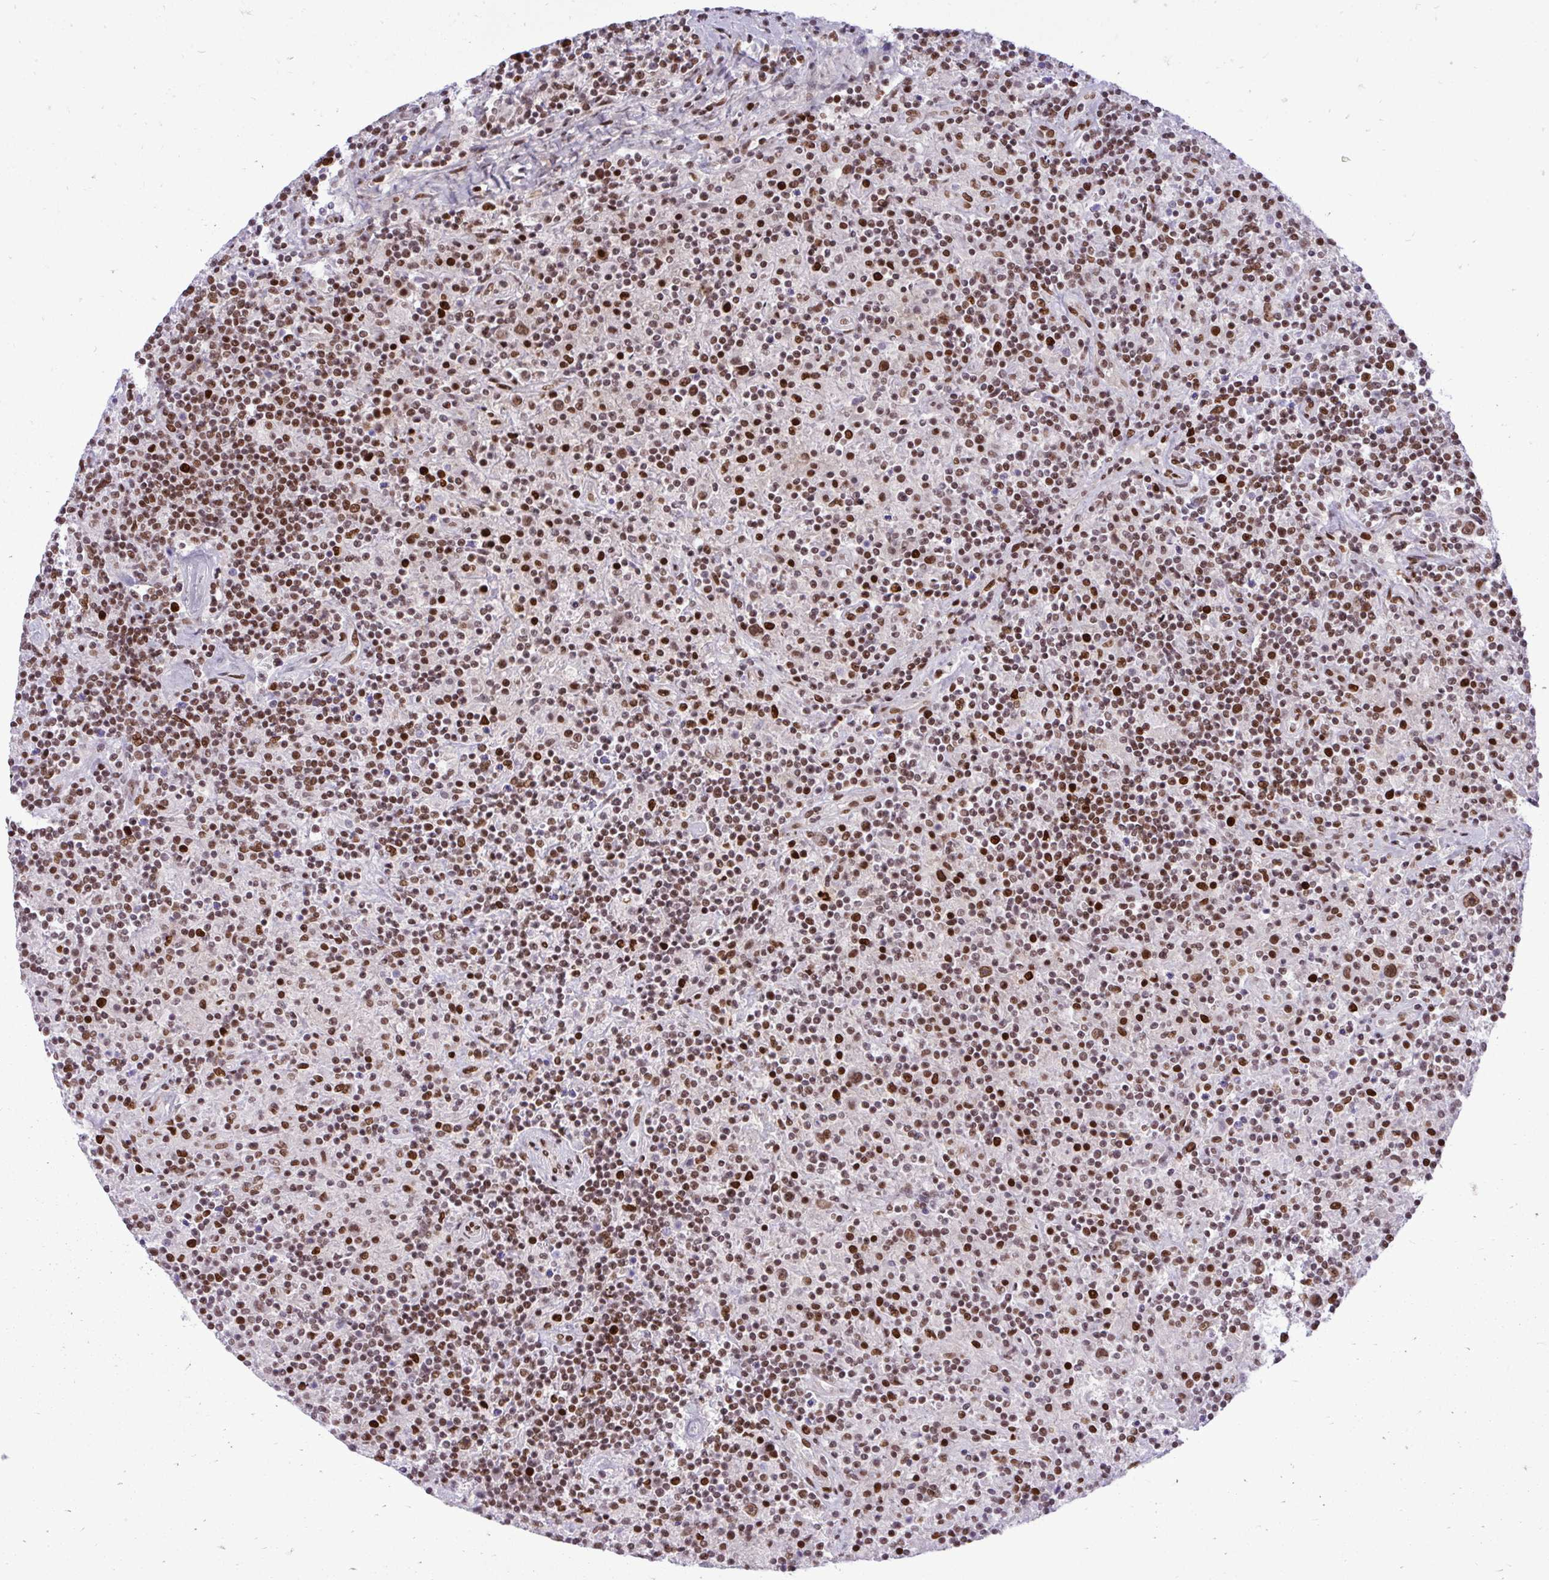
{"staining": {"intensity": "moderate", "quantity": ">75%", "location": "nuclear"}, "tissue": "lymphoma", "cell_type": "Tumor cells", "image_type": "cancer", "snomed": [{"axis": "morphology", "description": "Hodgkin's disease, NOS"}, {"axis": "topography", "description": "Lymph node"}], "caption": "Moderate nuclear positivity for a protein is identified in approximately >75% of tumor cells of lymphoma using immunohistochemistry.", "gene": "CDYL", "patient": {"sex": "male", "age": 70}}